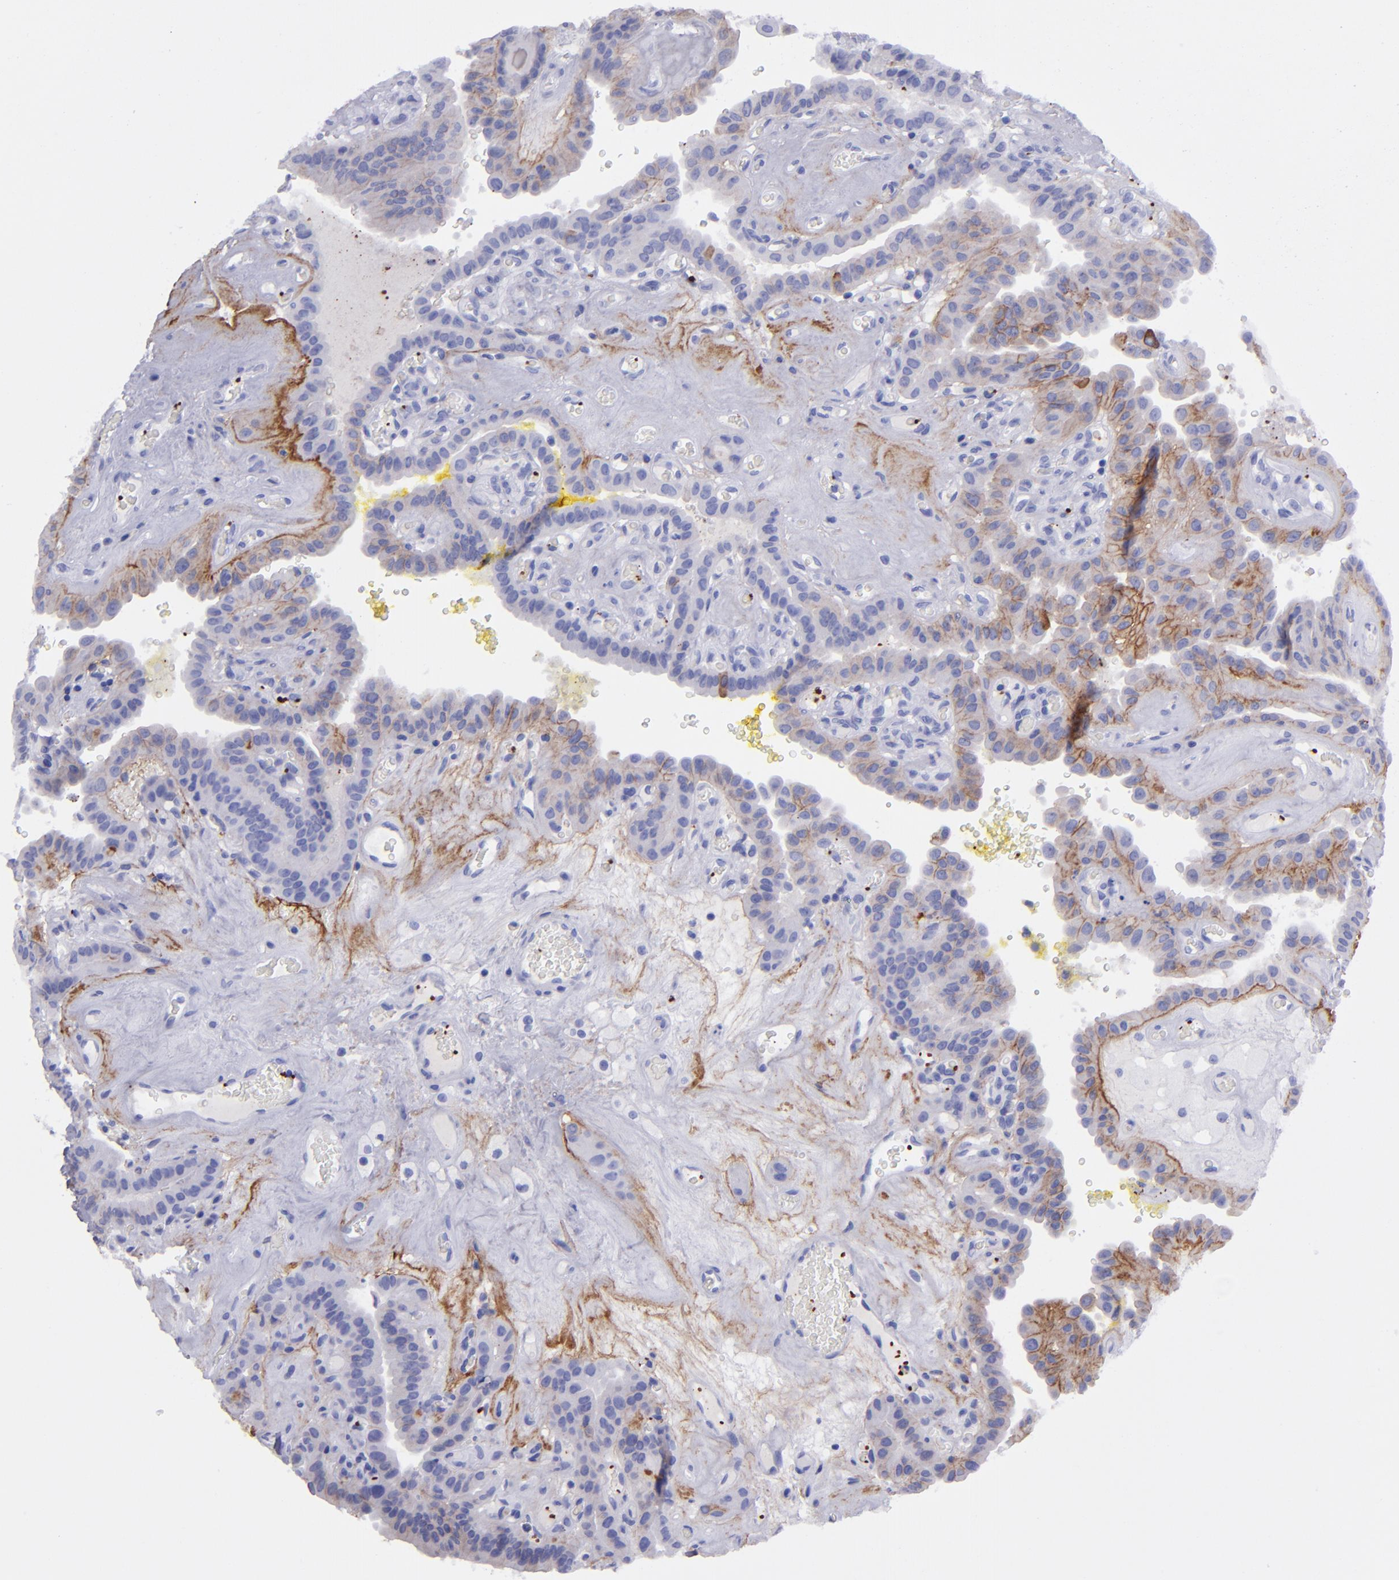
{"staining": {"intensity": "moderate", "quantity": "<25%", "location": "cytoplasmic/membranous"}, "tissue": "thyroid cancer", "cell_type": "Tumor cells", "image_type": "cancer", "snomed": [{"axis": "morphology", "description": "Papillary adenocarcinoma, NOS"}, {"axis": "topography", "description": "Thyroid gland"}], "caption": "A high-resolution photomicrograph shows immunohistochemistry staining of thyroid cancer (papillary adenocarcinoma), which displays moderate cytoplasmic/membranous positivity in approximately <25% of tumor cells. (DAB (3,3'-diaminobenzidine) = brown stain, brightfield microscopy at high magnification).", "gene": "EFCAB13", "patient": {"sex": "male", "age": 87}}